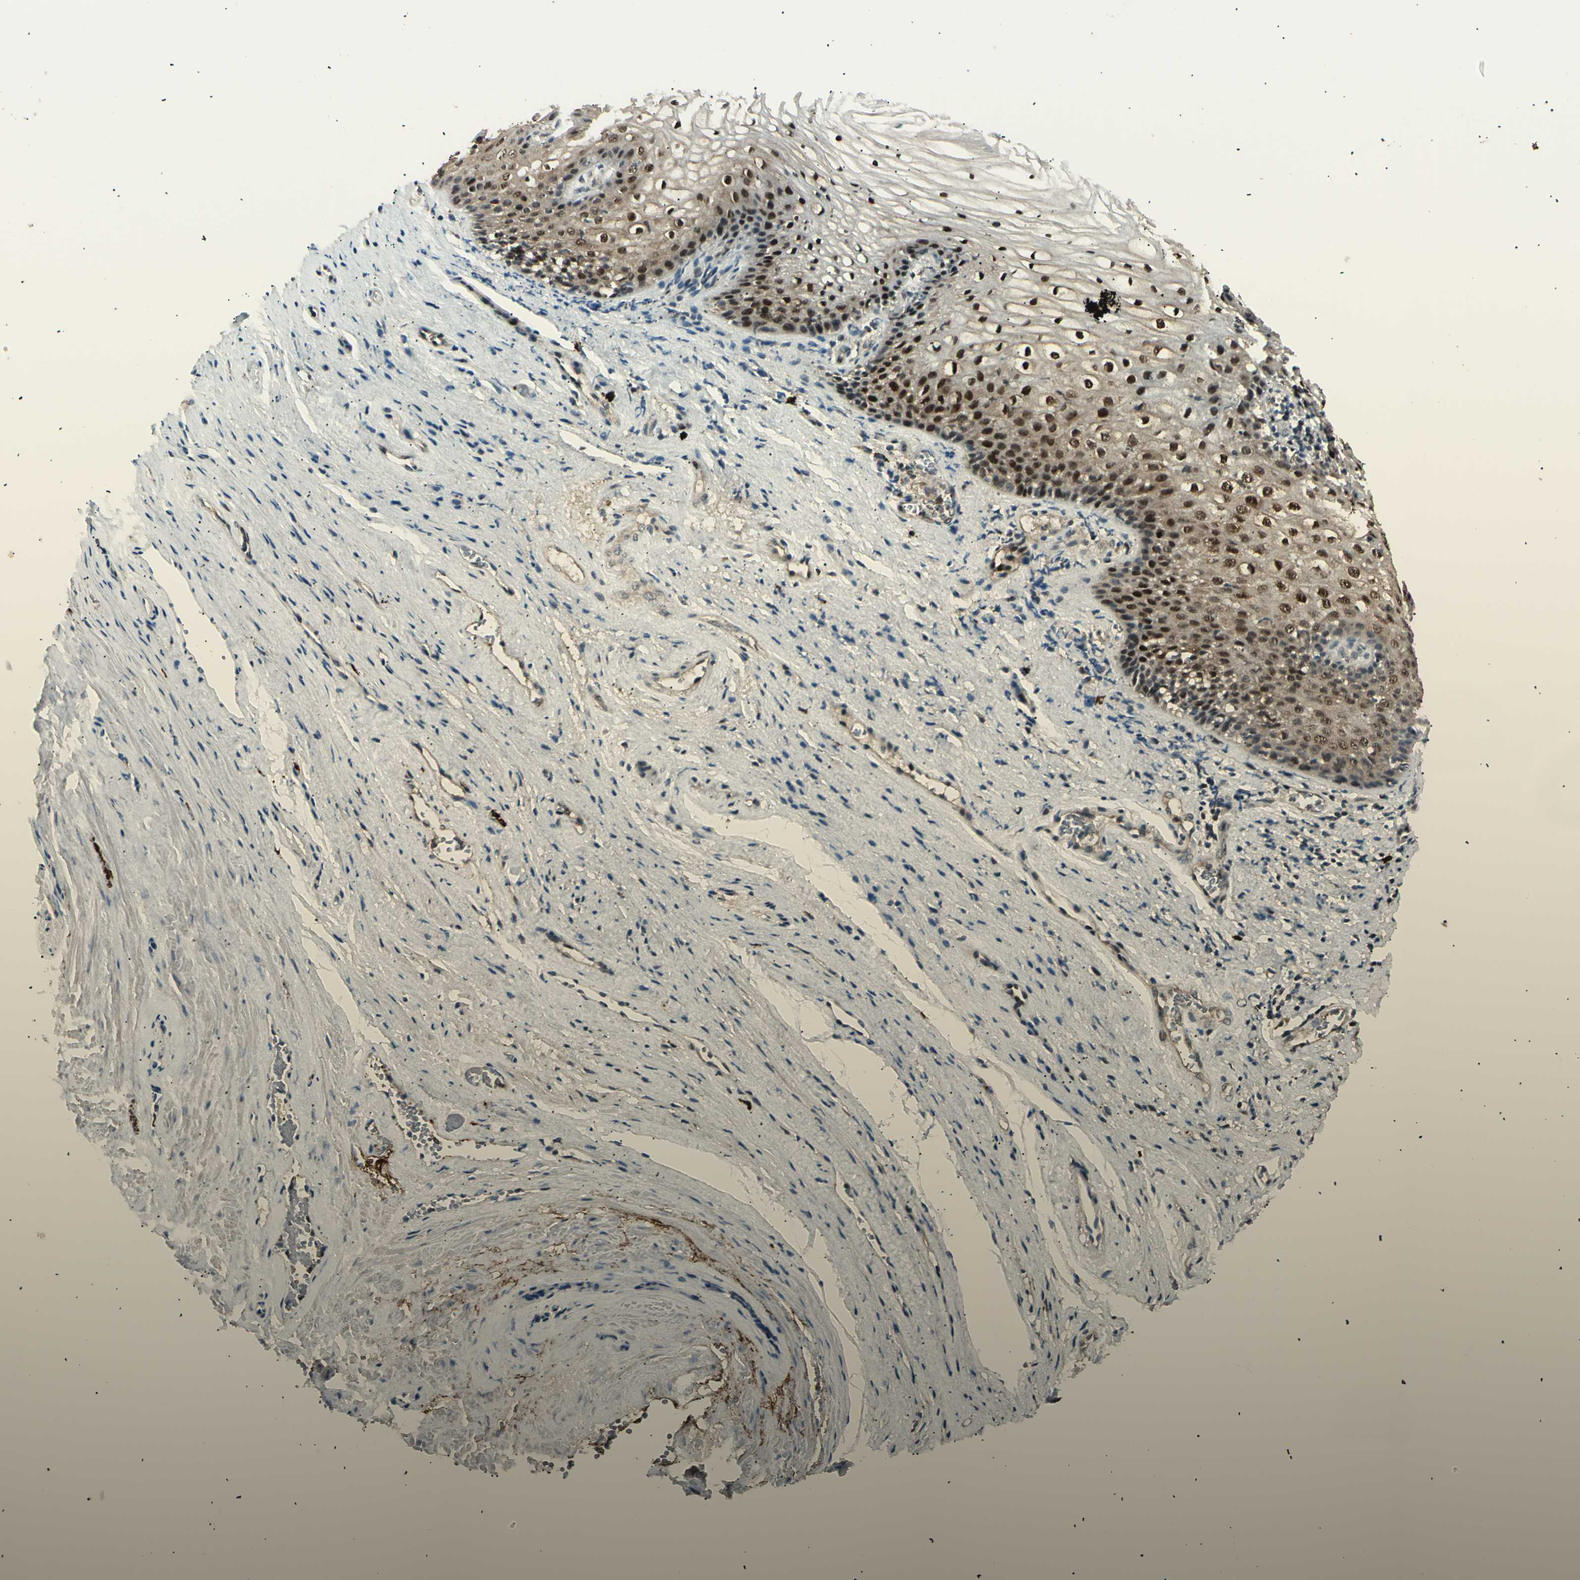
{"staining": {"intensity": "strong", "quantity": ">75%", "location": "nuclear"}, "tissue": "vagina", "cell_type": "Squamous epithelial cells", "image_type": "normal", "snomed": [{"axis": "morphology", "description": "Normal tissue, NOS"}, {"axis": "topography", "description": "Vagina"}], "caption": "Vagina stained for a protein exhibits strong nuclear positivity in squamous epithelial cells. The protein is stained brown, and the nuclei are stained in blue (DAB (3,3'-diaminobenzidine) IHC with brightfield microscopy, high magnification).", "gene": "NUAK2", "patient": {"sex": "female", "age": 34}}